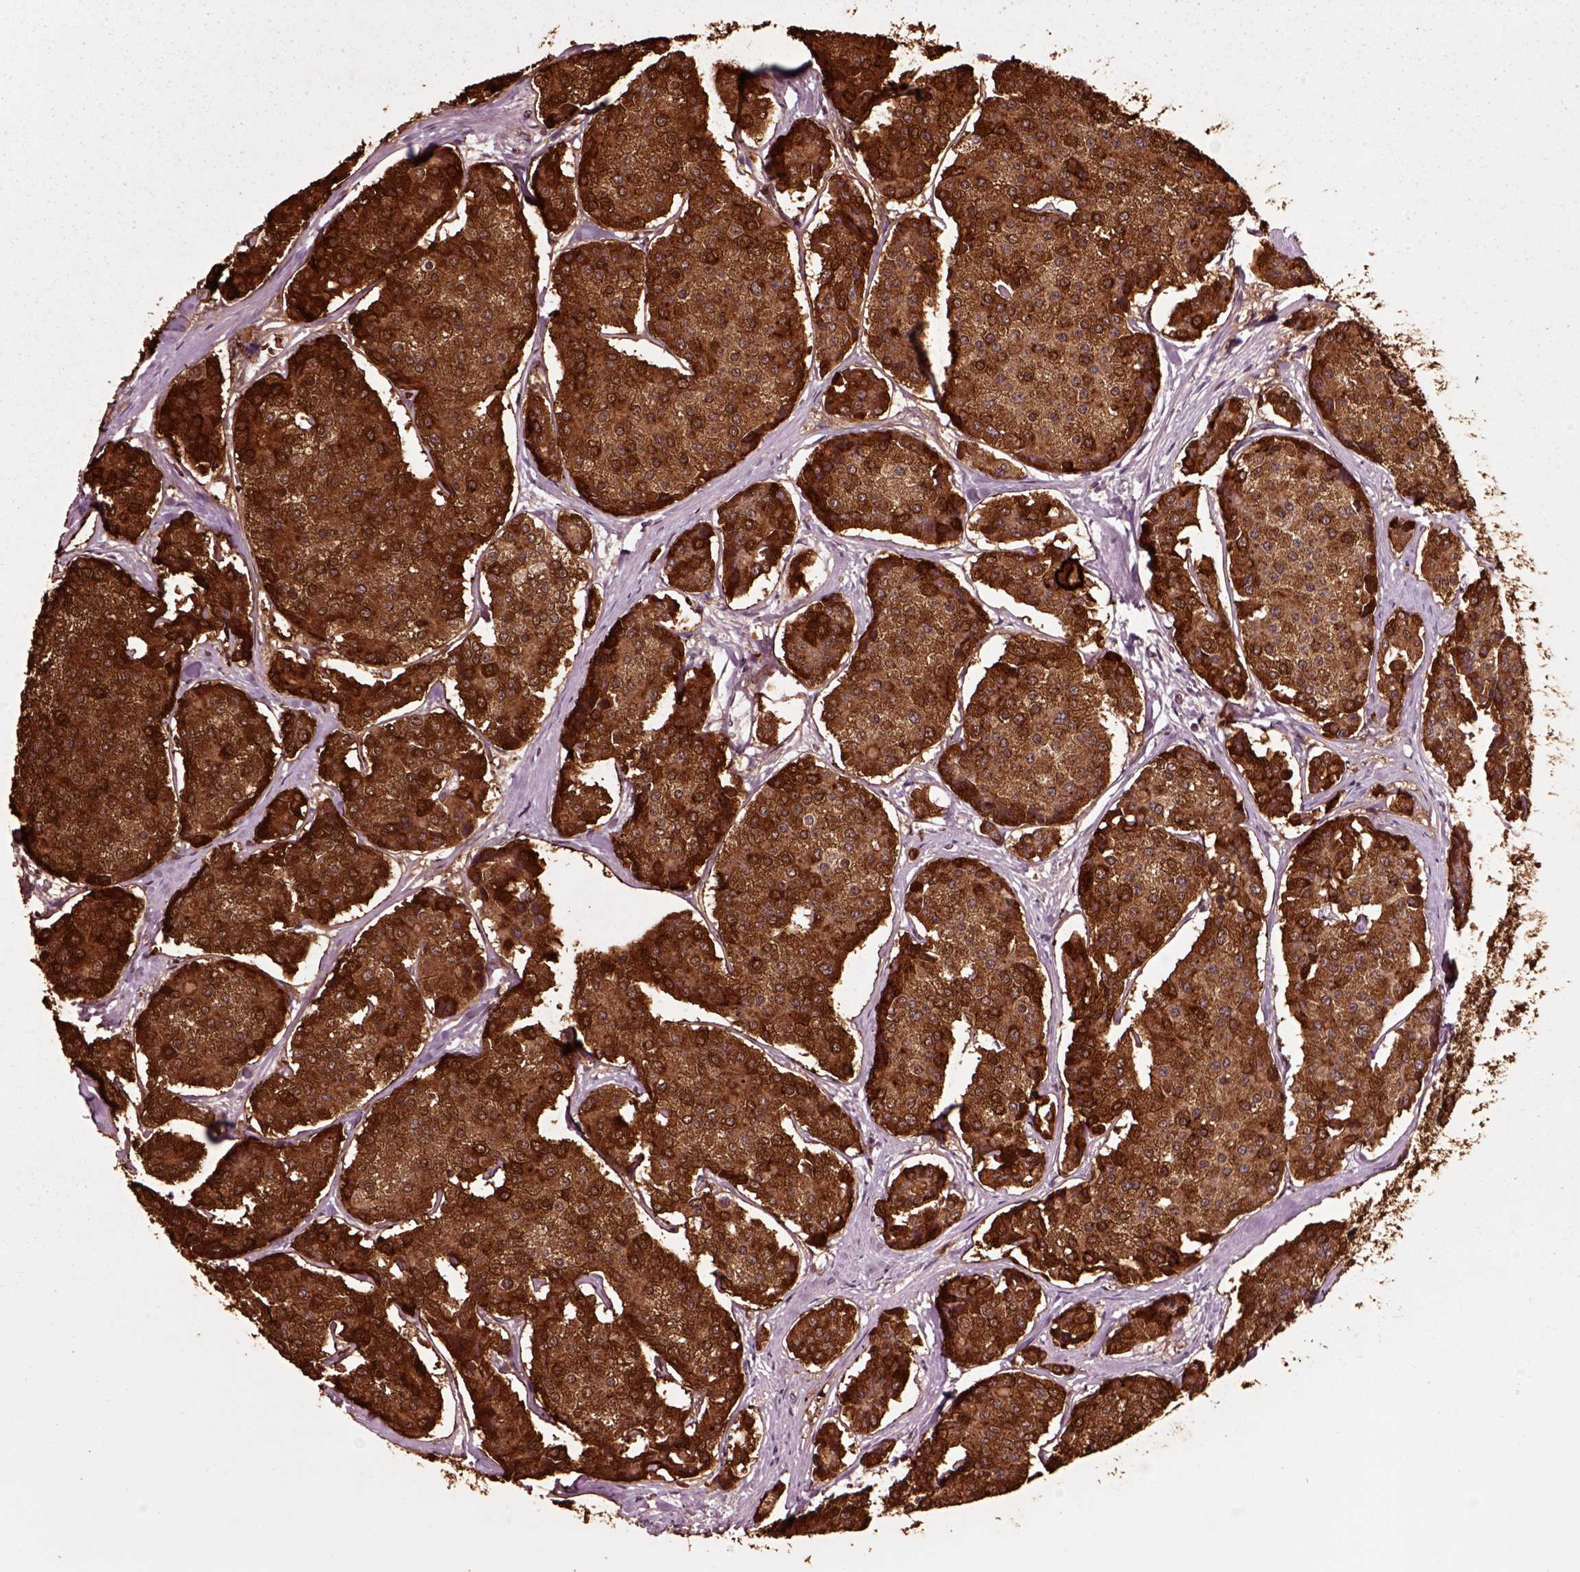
{"staining": {"intensity": "strong", "quantity": ">75%", "location": "cytoplasmic/membranous"}, "tissue": "carcinoid", "cell_type": "Tumor cells", "image_type": "cancer", "snomed": [{"axis": "morphology", "description": "Carcinoid, malignant, NOS"}, {"axis": "topography", "description": "Small intestine"}], "caption": "Protein expression analysis of human carcinoid reveals strong cytoplasmic/membranous positivity in approximately >75% of tumor cells. Immunohistochemistry stains the protein of interest in brown and the nuclei are stained blue.", "gene": "CHGB", "patient": {"sex": "female", "age": 65}}